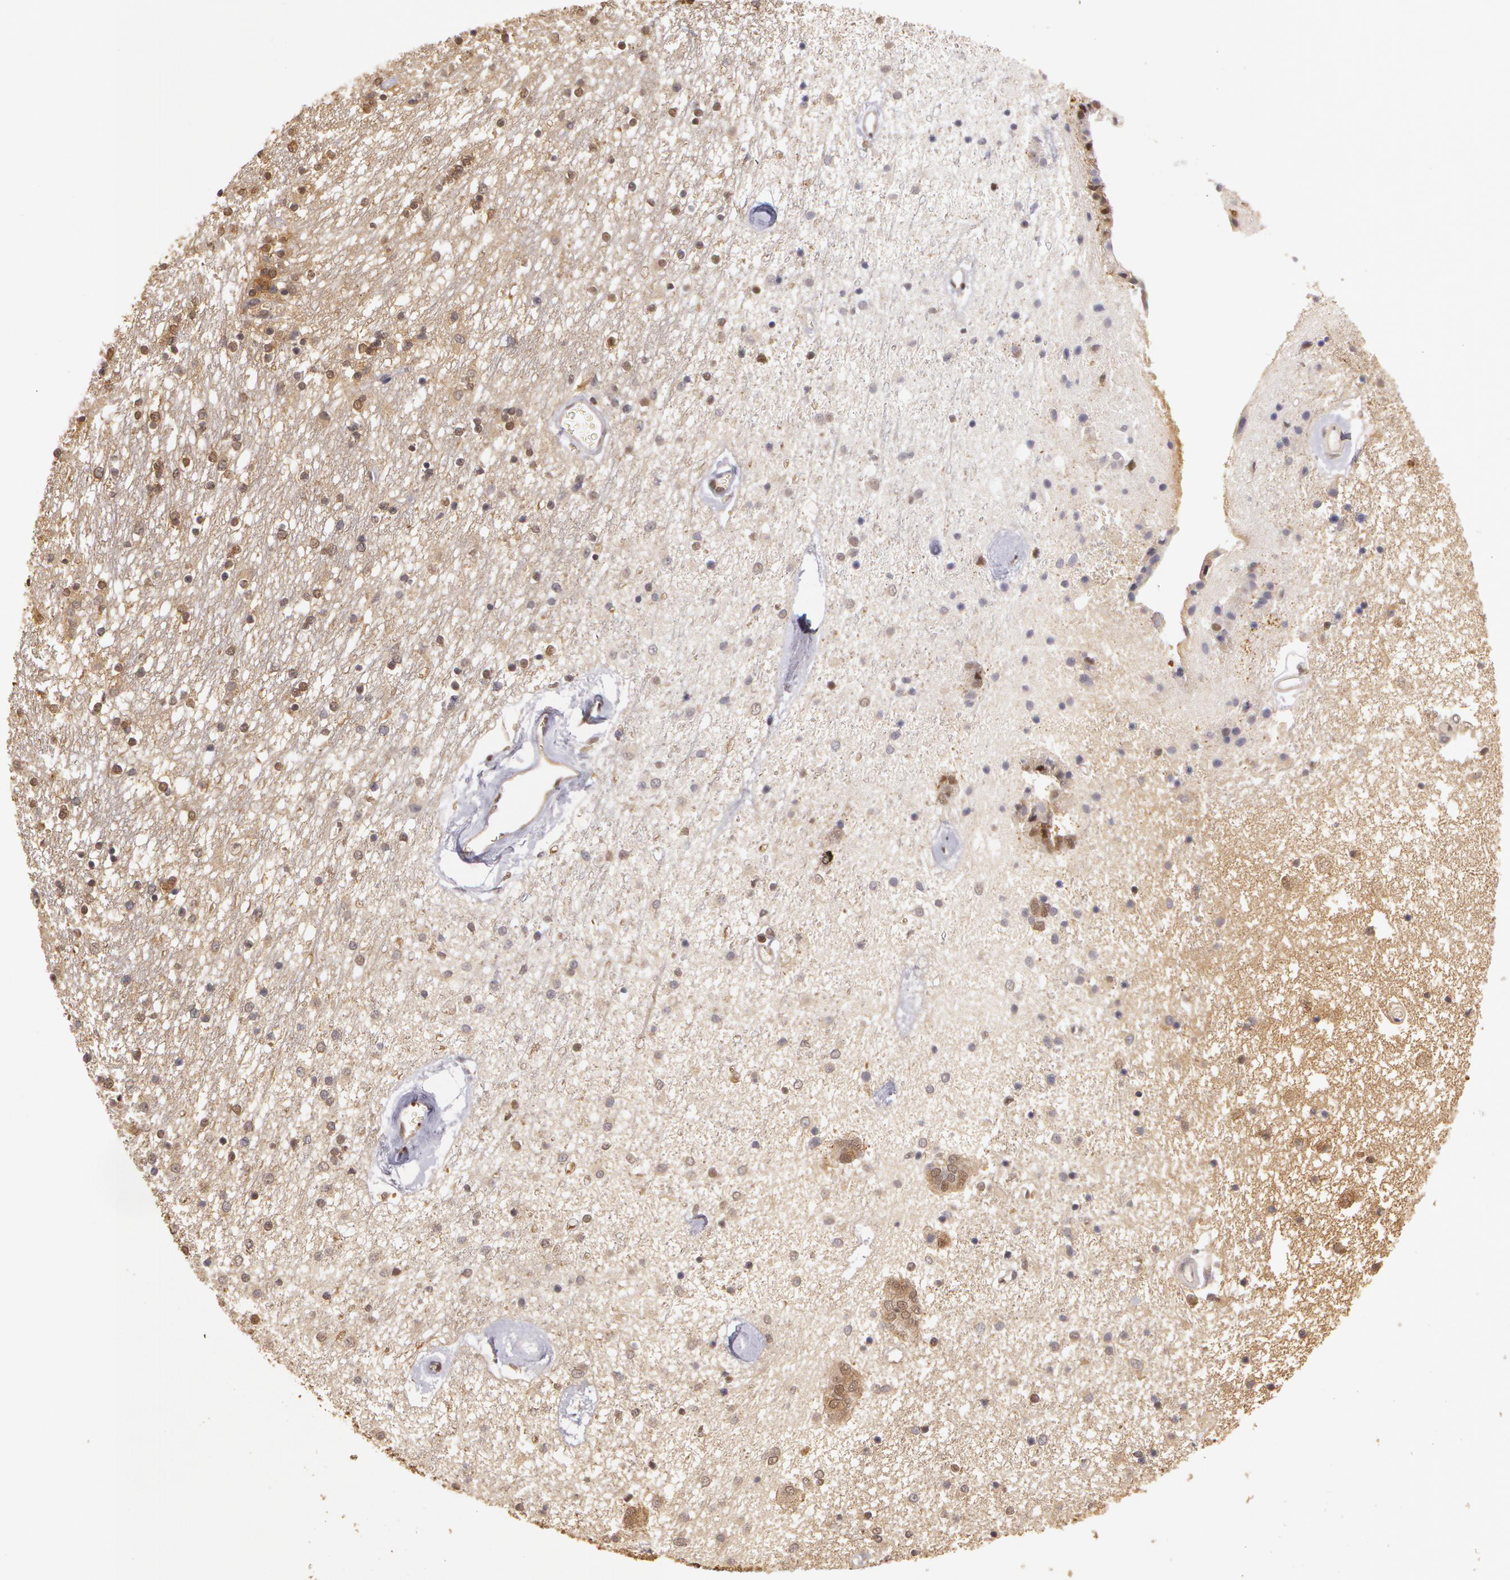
{"staining": {"intensity": "weak", "quantity": "25%-75%", "location": "nuclear"}, "tissue": "caudate", "cell_type": "Glial cells", "image_type": "normal", "snomed": [{"axis": "morphology", "description": "Normal tissue, NOS"}, {"axis": "topography", "description": "Lateral ventricle wall"}], "caption": "A photomicrograph of human caudate stained for a protein exhibits weak nuclear brown staining in glial cells. The staining is performed using DAB brown chromogen to label protein expression. The nuclei are counter-stained blue using hematoxylin.", "gene": "AHSA1", "patient": {"sex": "female", "age": 54}}